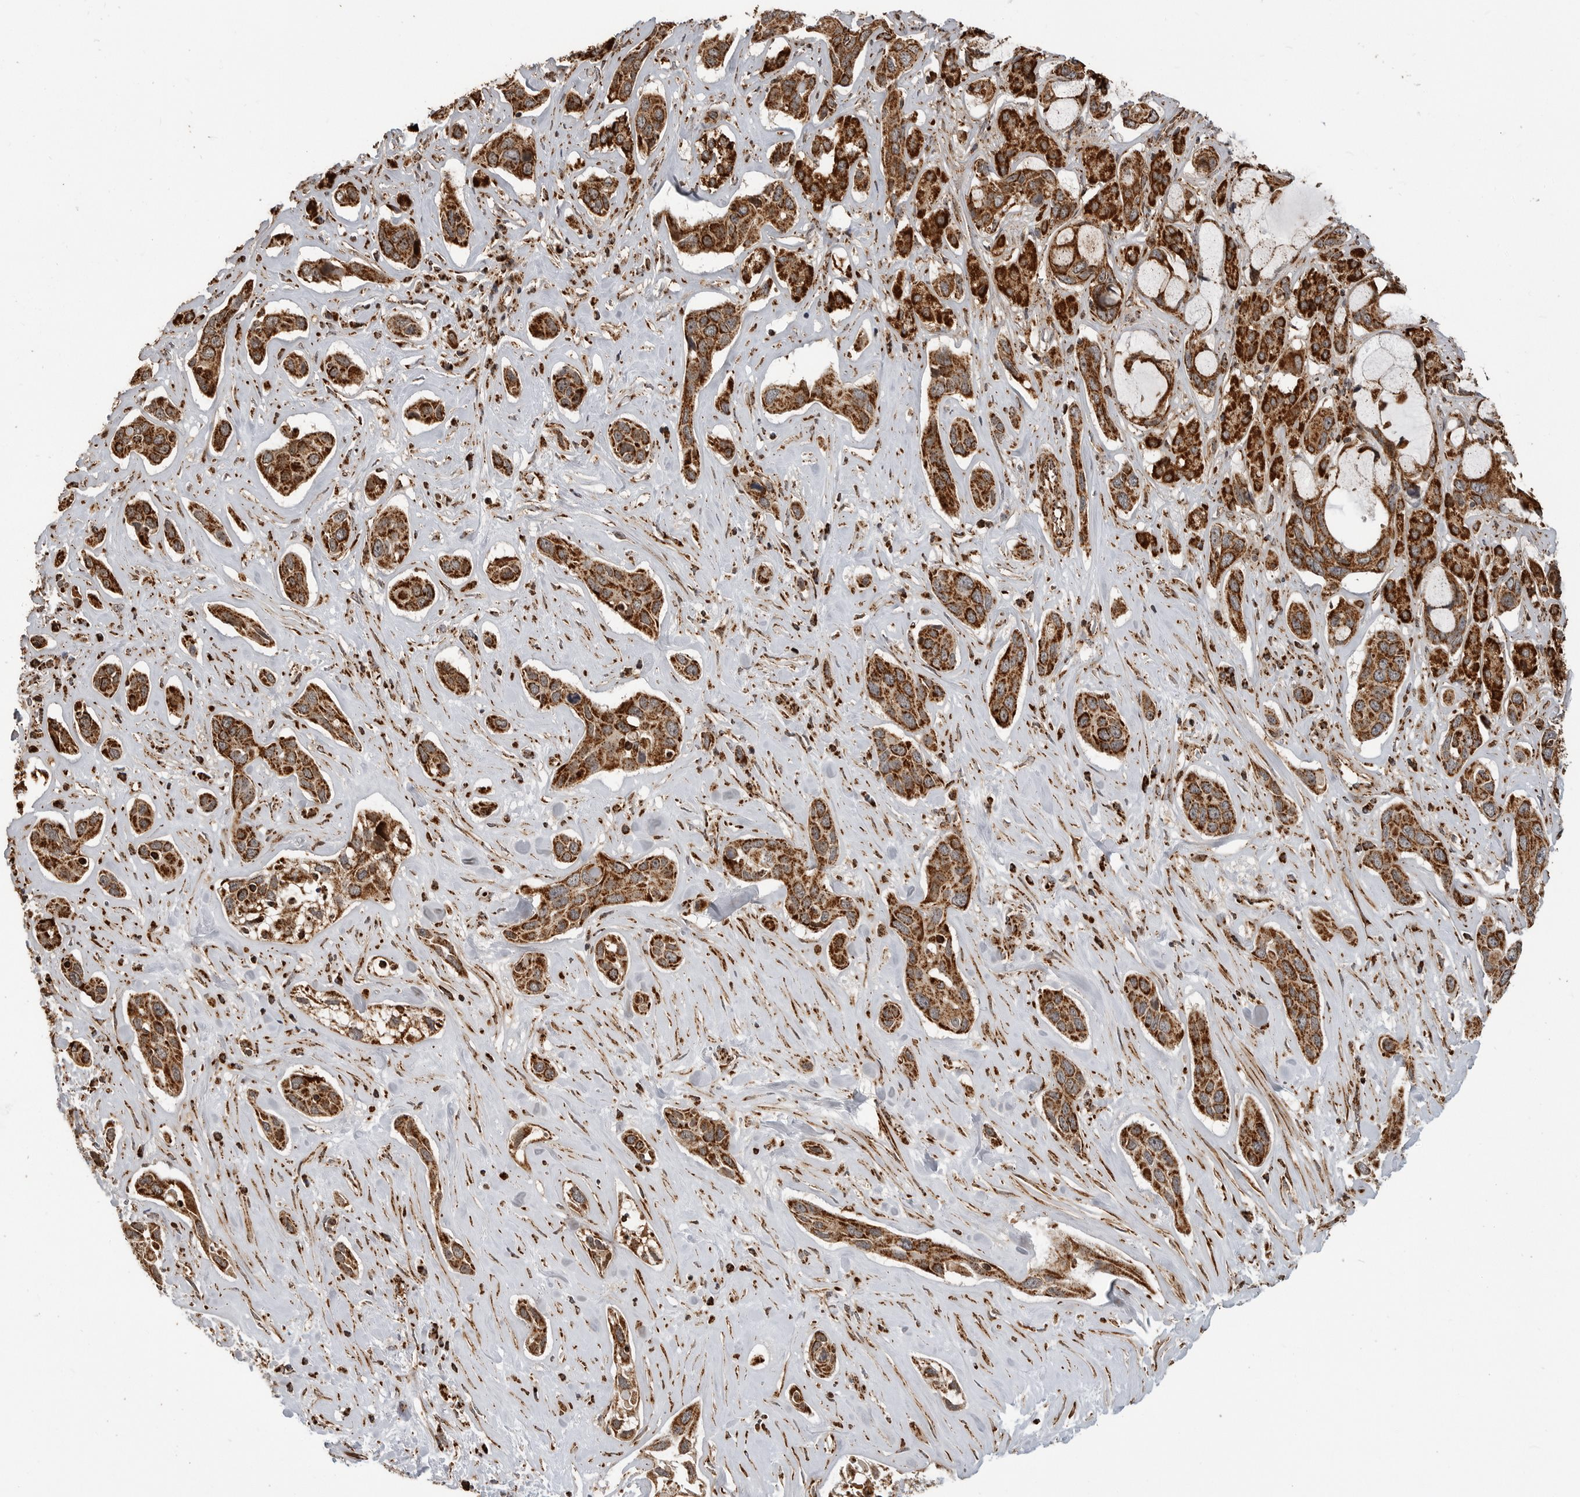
{"staining": {"intensity": "strong", "quantity": ">75%", "location": "cytoplasmic/membranous"}, "tissue": "pancreatic cancer", "cell_type": "Tumor cells", "image_type": "cancer", "snomed": [{"axis": "morphology", "description": "Adenocarcinoma, NOS"}, {"axis": "topography", "description": "Pancreas"}], "caption": "About >75% of tumor cells in pancreatic cancer display strong cytoplasmic/membranous protein staining as visualized by brown immunohistochemical staining.", "gene": "BMP2K", "patient": {"sex": "female", "age": 60}}